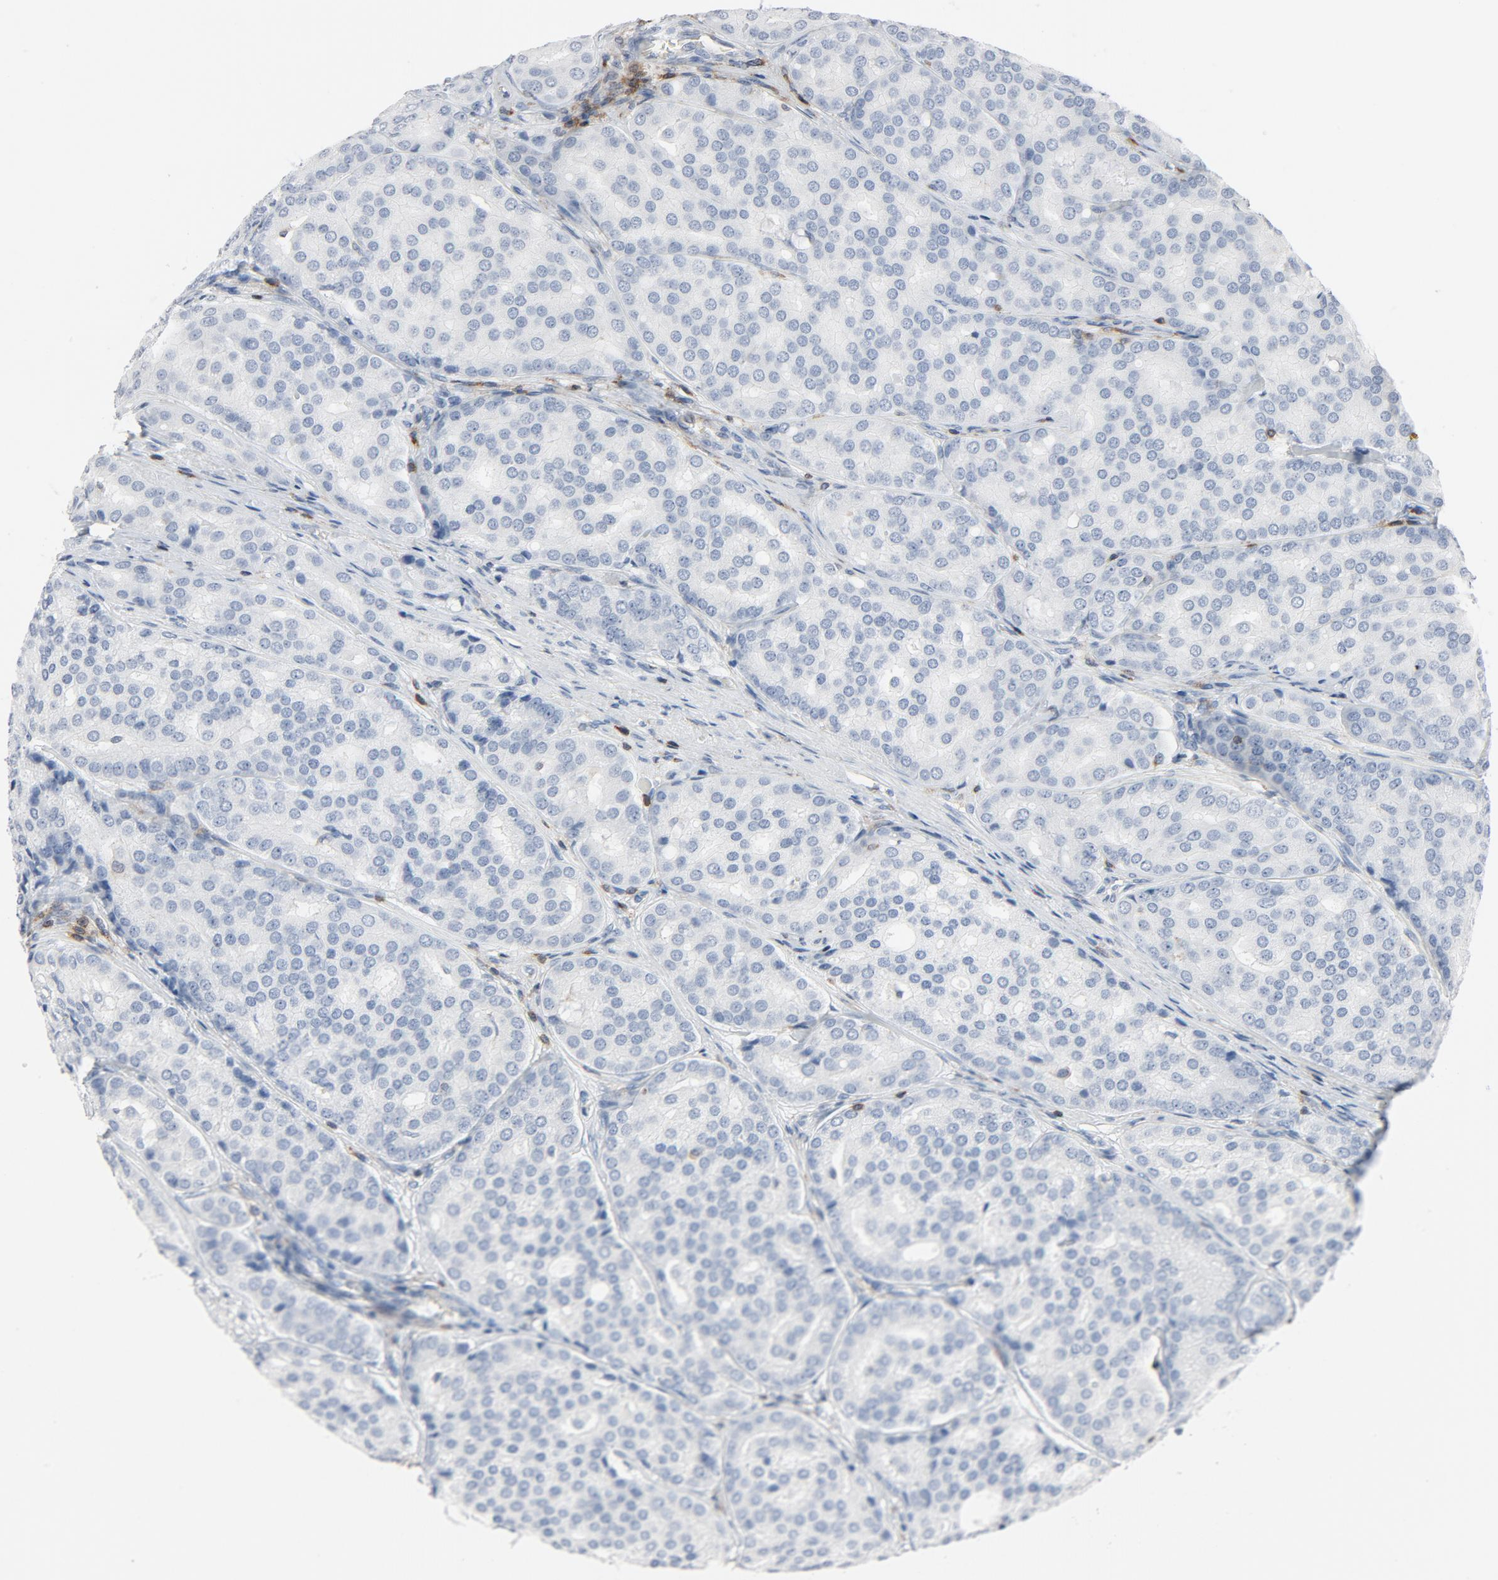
{"staining": {"intensity": "negative", "quantity": "none", "location": "none"}, "tissue": "prostate cancer", "cell_type": "Tumor cells", "image_type": "cancer", "snomed": [{"axis": "morphology", "description": "Adenocarcinoma, High grade"}, {"axis": "topography", "description": "Prostate"}], "caption": "Immunohistochemical staining of prostate cancer demonstrates no significant expression in tumor cells.", "gene": "LCP2", "patient": {"sex": "male", "age": 64}}